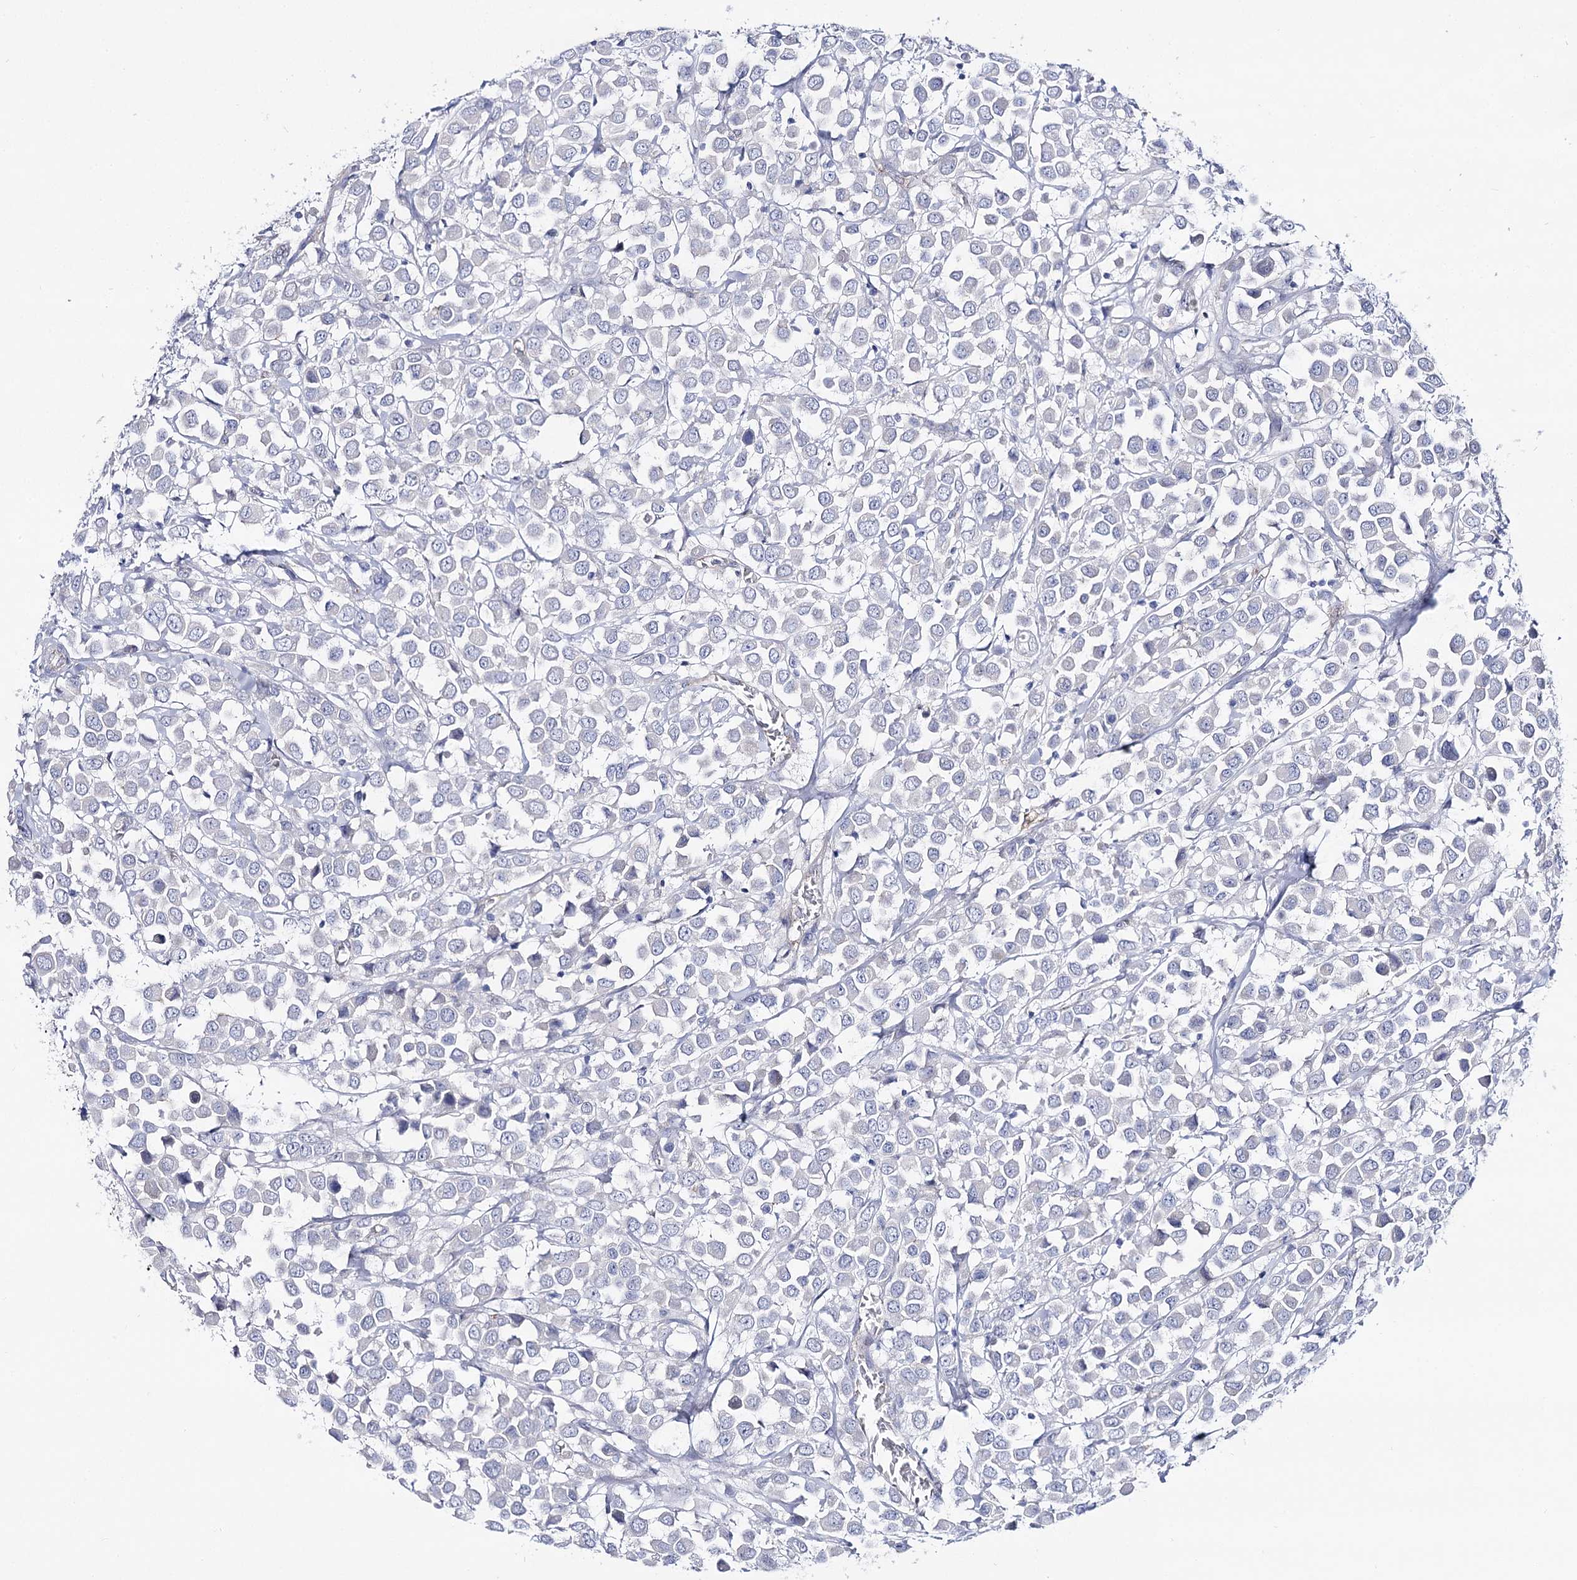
{"staining": {"intensity": "negative", "quantity": "none", "location": "none"}, "tissue": "breast cancer", "cell_type": "Tumor cells", "image_type": "cancer", "snomed": [{"axis": "morphology", "description": "Duct carcinoma"}, {"axis": "topography", "description": "Breast"}], "caption": "A micrograph of human breast cancer (infiltrating ductal carcinoma) is negative for staining in tumor cells.", "gene": "NRAP", "patient": {"sex": "female", "age": 61}}